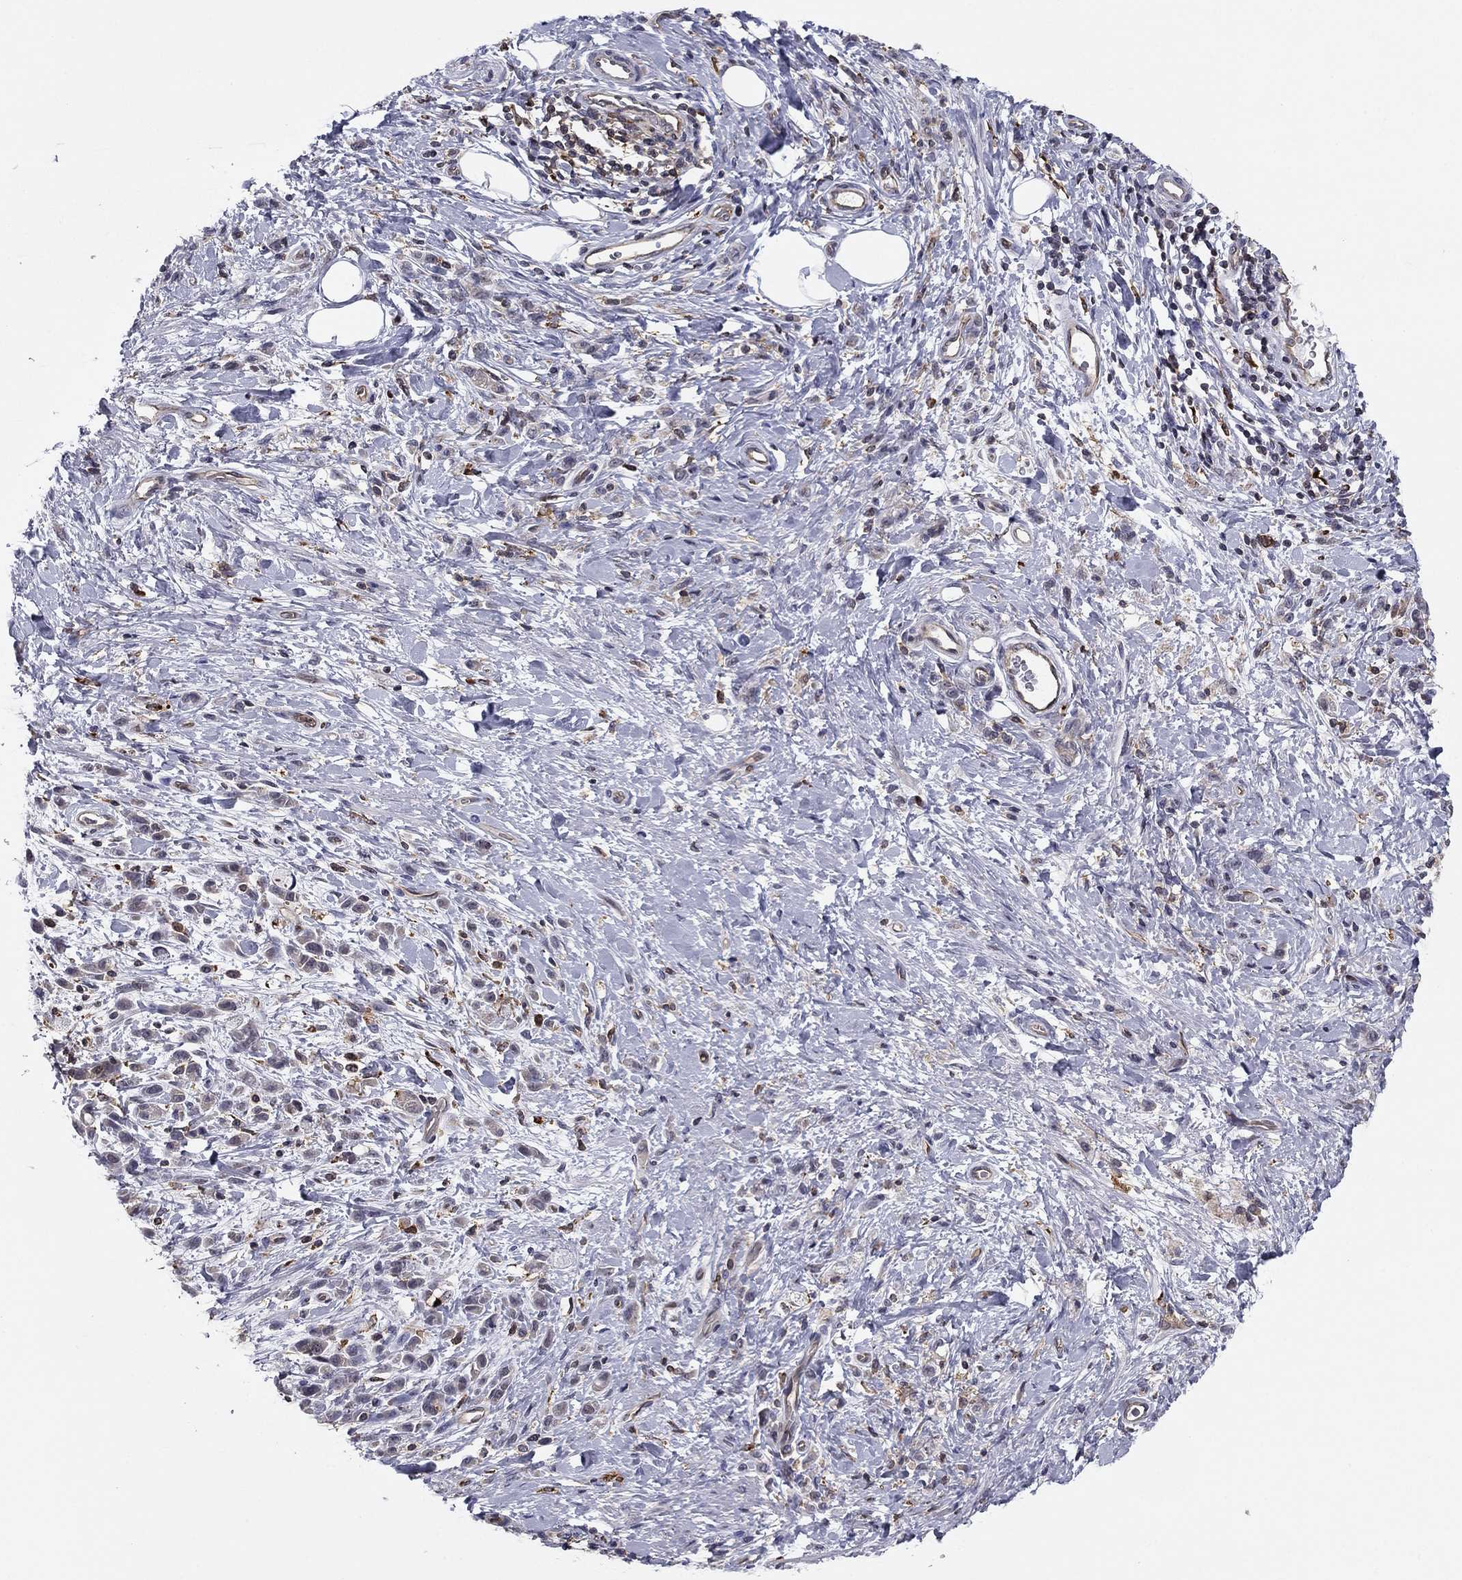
{"staining": {"intensity": "negative", "quantity": "none", "location": "none"}, "tissue": "stomach cancer", "cell_type": "Tumor cells", "image_type": "cancer", "snomed": [{"axis": "morphology", "description": "Adenocarcinoma, NOS"}, {"axis": "topography", "description": "Stomach"}], "caption": "Immunohistochemical staining of human stomach cancer shows no significant staining in tumor cells. (DAB IHC, high magnification).", "gene": "PLCB2", "patient": {"sex": "male", "age": 77}}